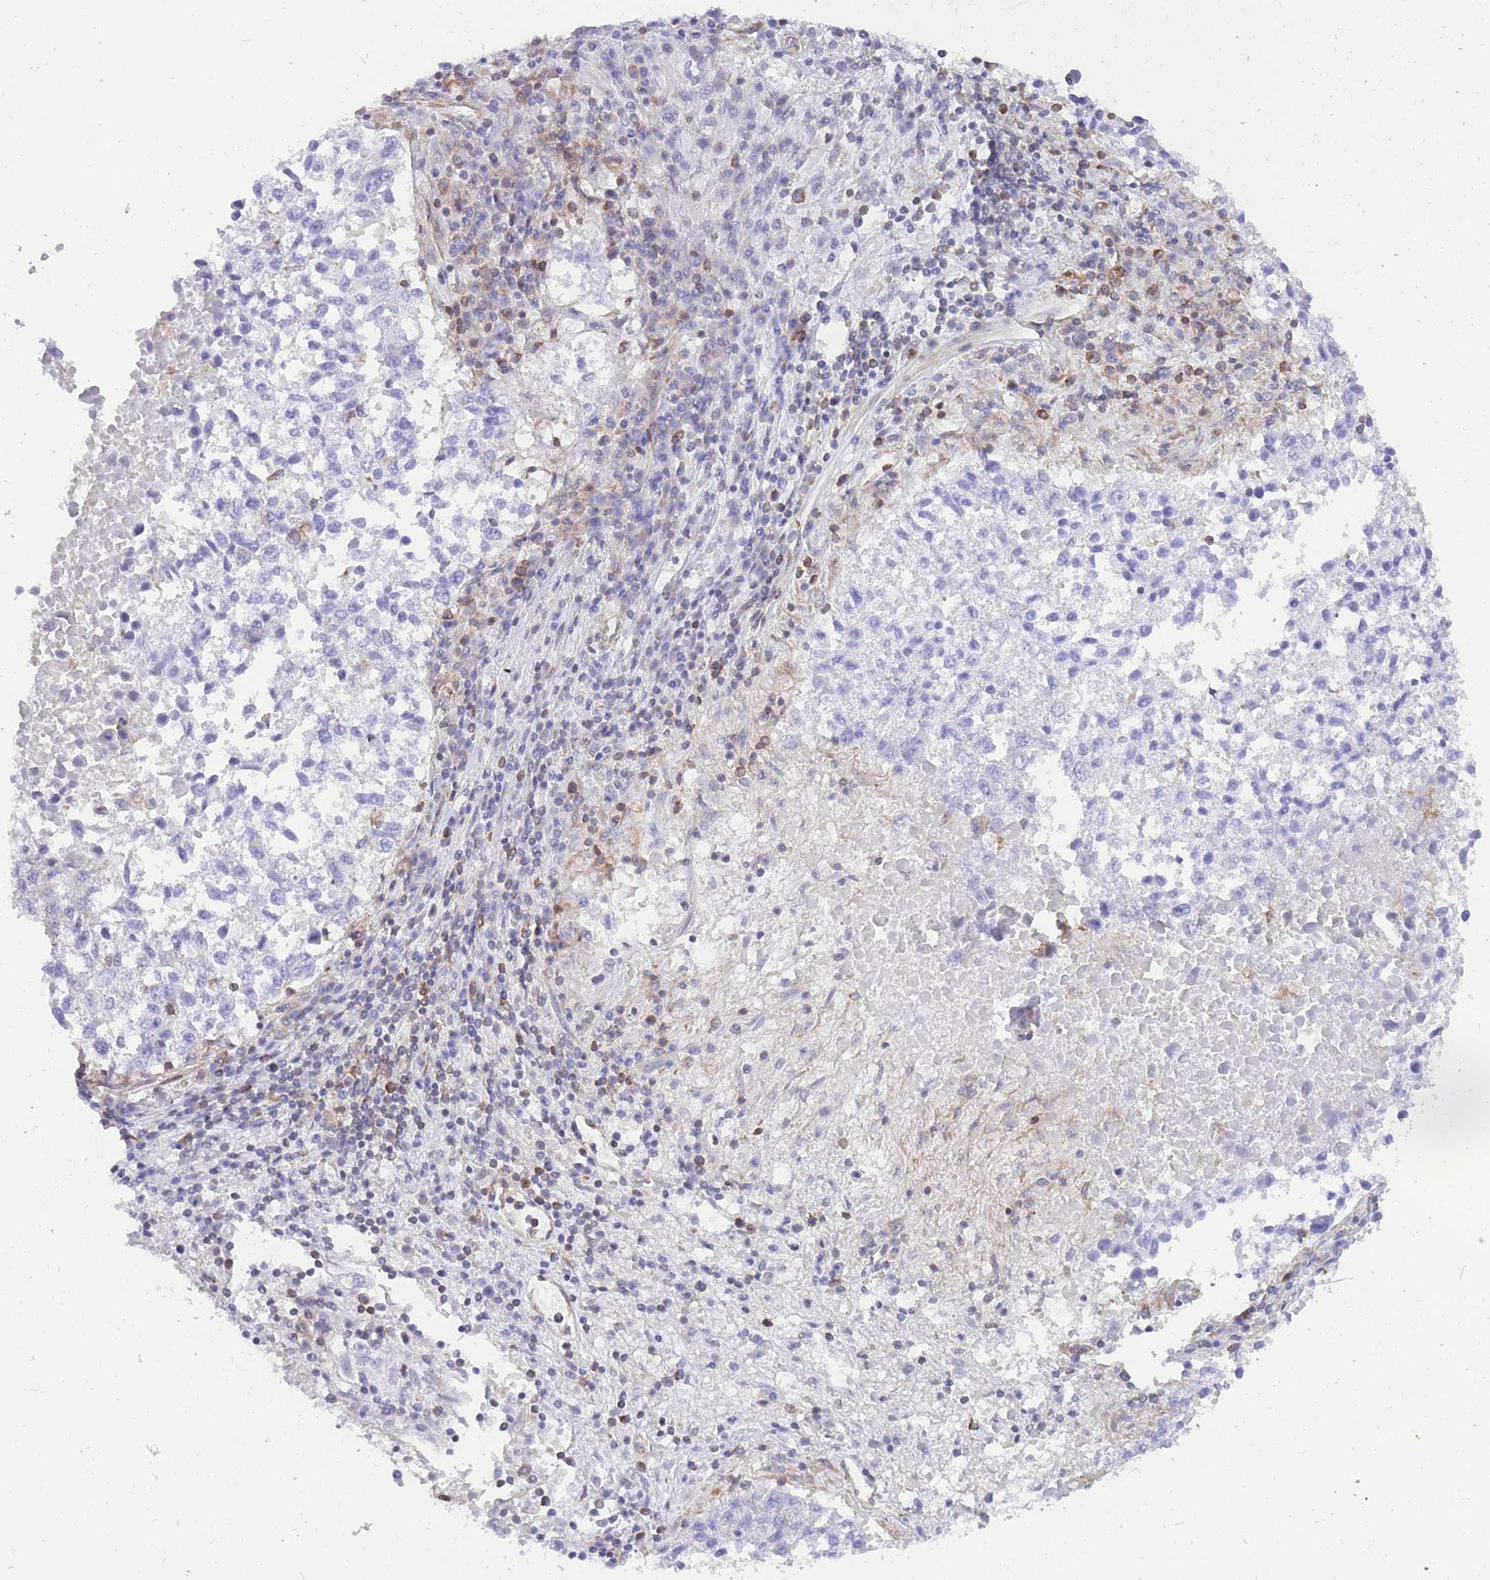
{"staining": {"intensity": "negative", "quantity": "none", "location": "none"}, "tissue": "lung cancer", "cell_type": "Tumor cells", "image_type": "cancer", "snomed": [{"axis": "morphology", "description": "Squamous cell carcinoma, NOS"}, {"axis": "topography", "description": "Lung"}], "caption": "The immunohistochemistry histopathology image has no significant positivity in tumor cells of lung cancer (squamous cell carcinoma) tissue. (Brightfield microscopy of DAB (3,3'-diaminobenzidine) immunohistochemistry at high magnification).", "gene": "REM1", "patient": {"sex": "male", "age": 73}}